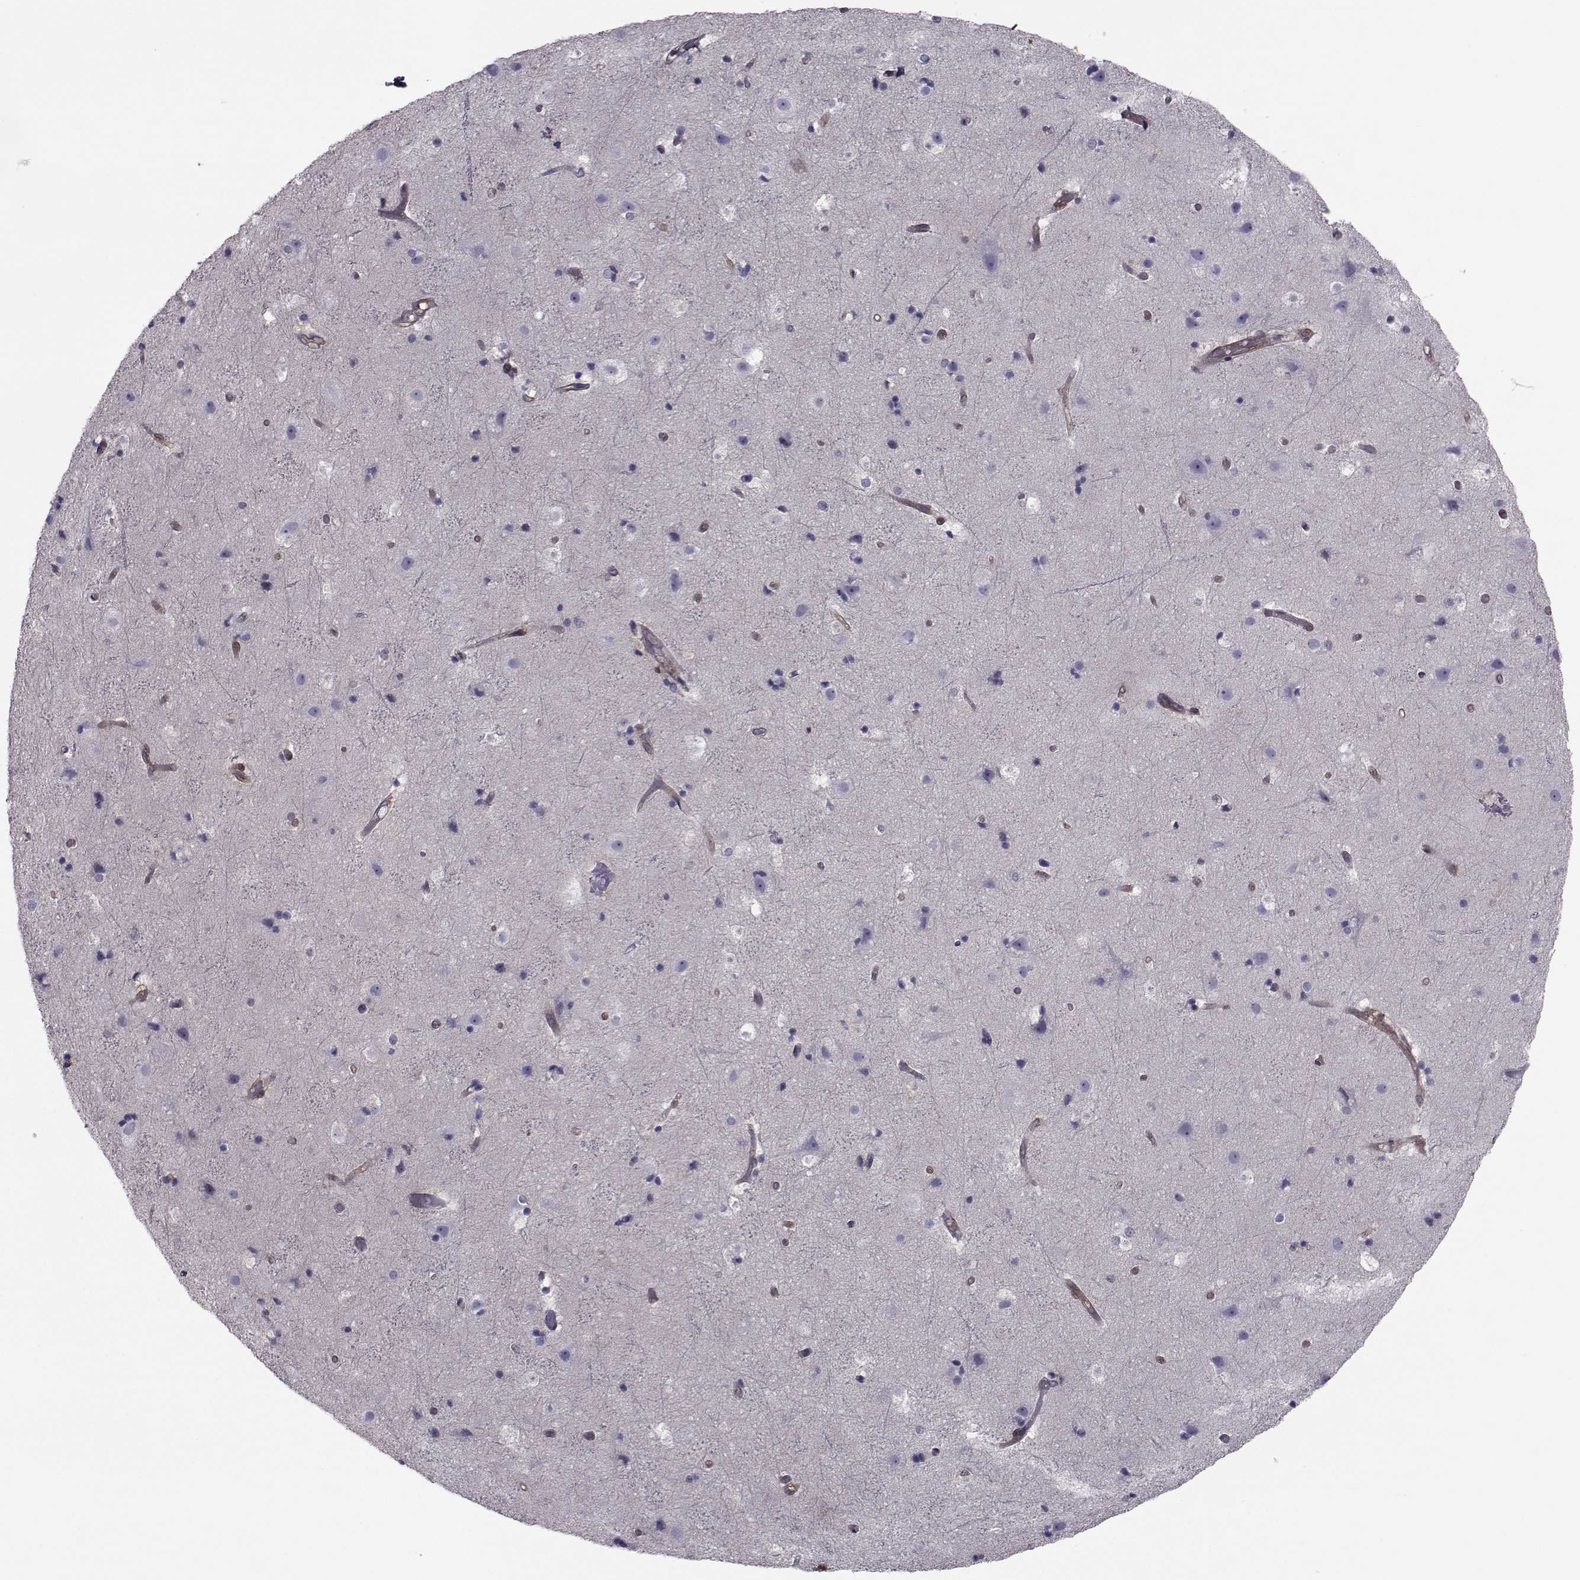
{"staining": {"intensity": "moderate", "quantity": ">75%", "location": "cytoplasmic/membranous"}, "tissue": "cerebral cortex", "cell_type": "Endothelial cells", "image_type": "normal", "snomed": [{"axis": "morphology", "description": "Normal tissue, NOS"}, {"axis": "topography", "description": "Cerebral cortex"}], "caption": "Protein analysis of benign cerebral cortex shows moderate cytoplasmic/membranous expression in approximately >75% of endothelial cells. (brown staining indicates protein expression, while blue staining denotes nuclei).", "gene": "TRIP10", "patient": {"sex": "female", "age": 52}}